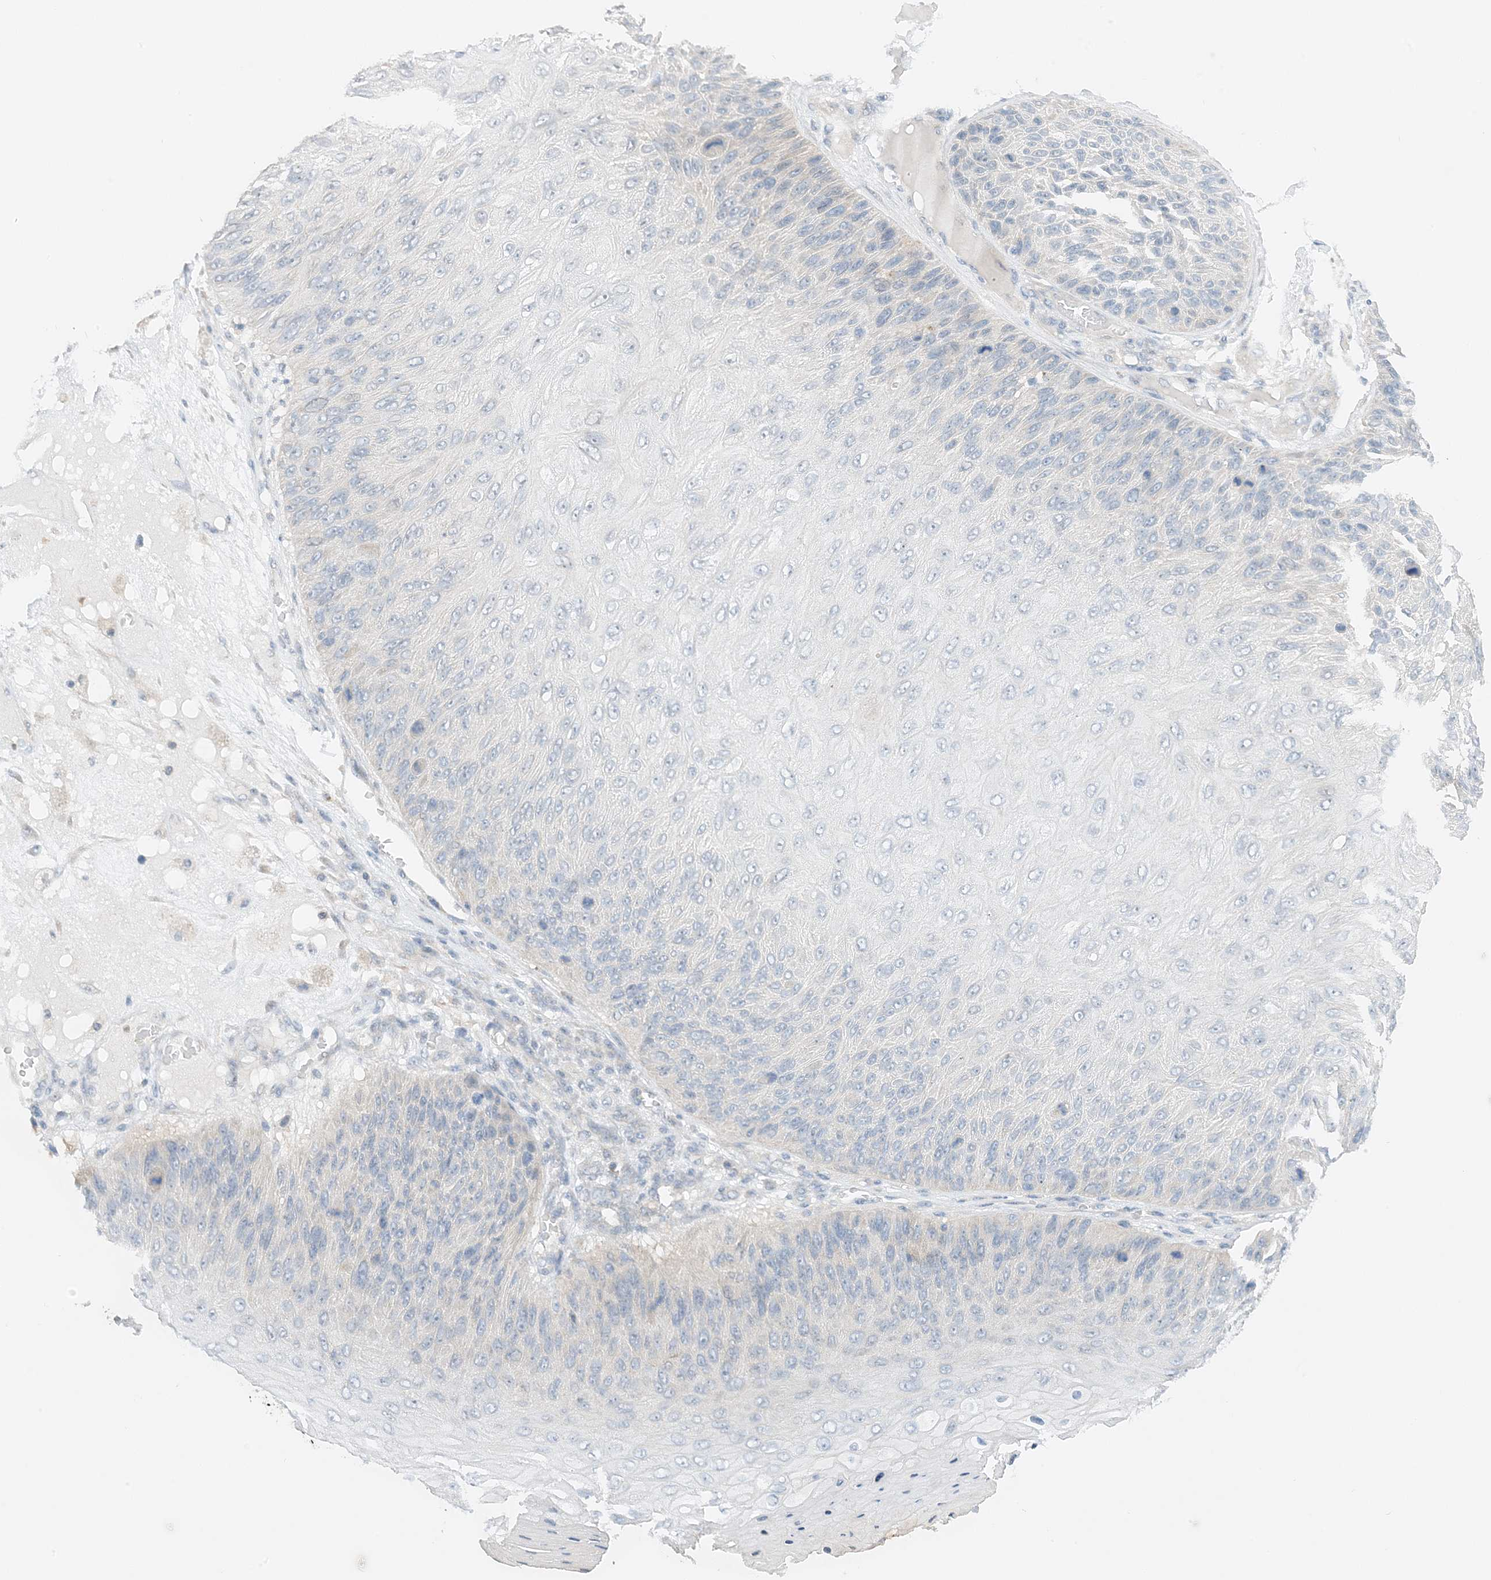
{"staining": {"intensity": "negative", "quantity": "none", "location": "none"}, "tissue": "skin cancer", "cell_type": "Tumor cells", "image_type": "cancer", "snomed": [{"axis": "morphology", "description": "Squamous cell carcinoma, NOS"}, {"axis": "topography", "description": "Skin"}], "caption": "A histopathology image of skin cancer stained for a protein reveals no brown staining in tumor cells.", "gene": "KIFBP", "patient": {"sex": "female", "age": 88}}